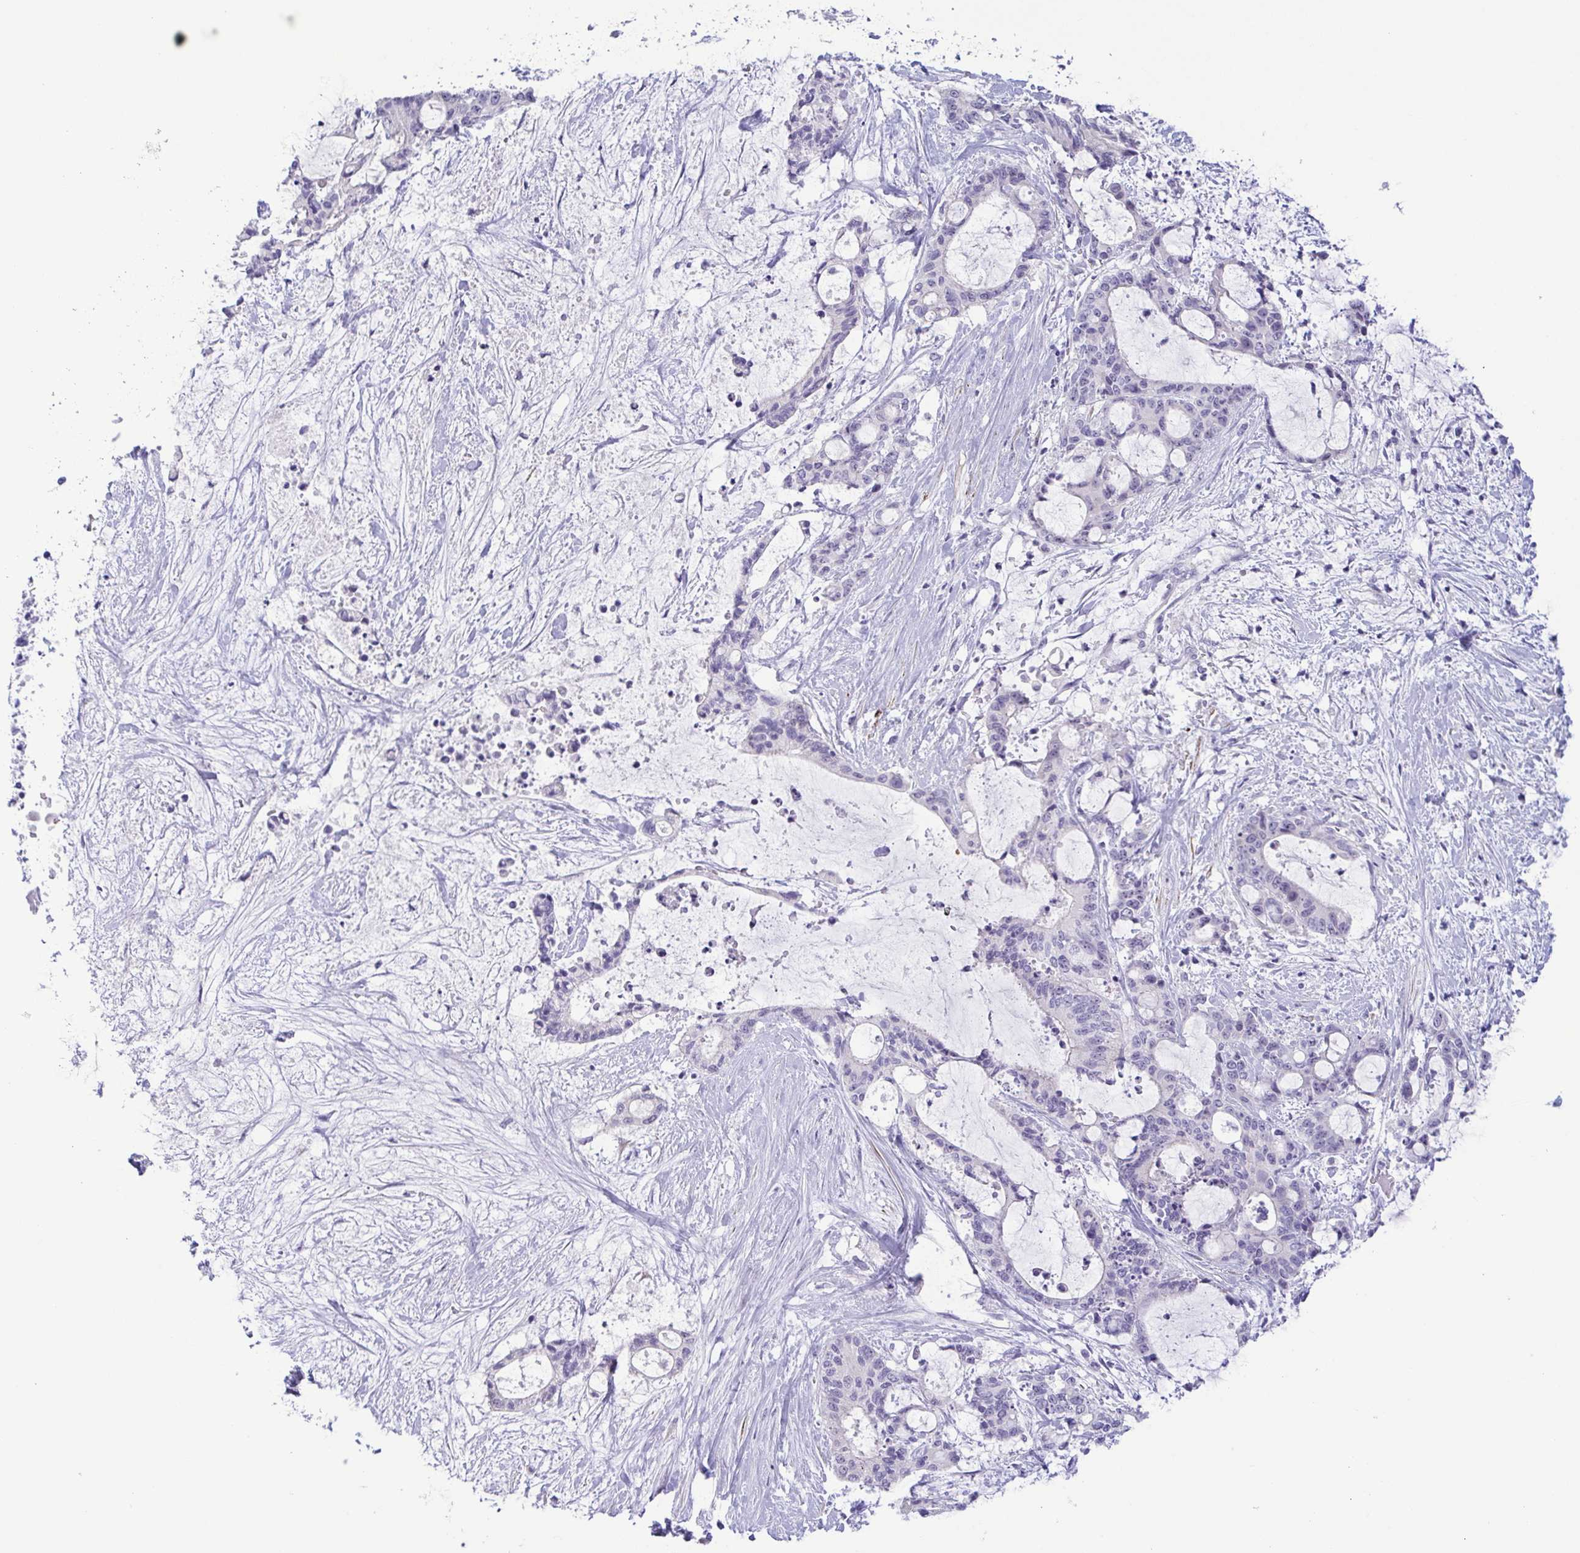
{"staining": {"intensity": "negative", "quantity": "none", "location": "none"}, "tissue": "liver cancer", "cell_type": "Tumor cells", "image_type": "cancer", "snomed": [{"axis": "morphology", "description": "Normal tissue, NOS"}, {"axis": "morphology", "description": "Cholangiocarcinoma"}, {"axis": "topography", "description": "Liver"}, {"axis": "topography", "description": "Peripheral nerve tissue"}], "caption": "Immunohistochemical staining of cholangiocarcinoma (liver) exhibits no significant expression in tumor cells. (DAB immunohistochemistry (IHC), high magnification).", "gene": "MYL7", "patient": {"sex": "female", "age": 73}}